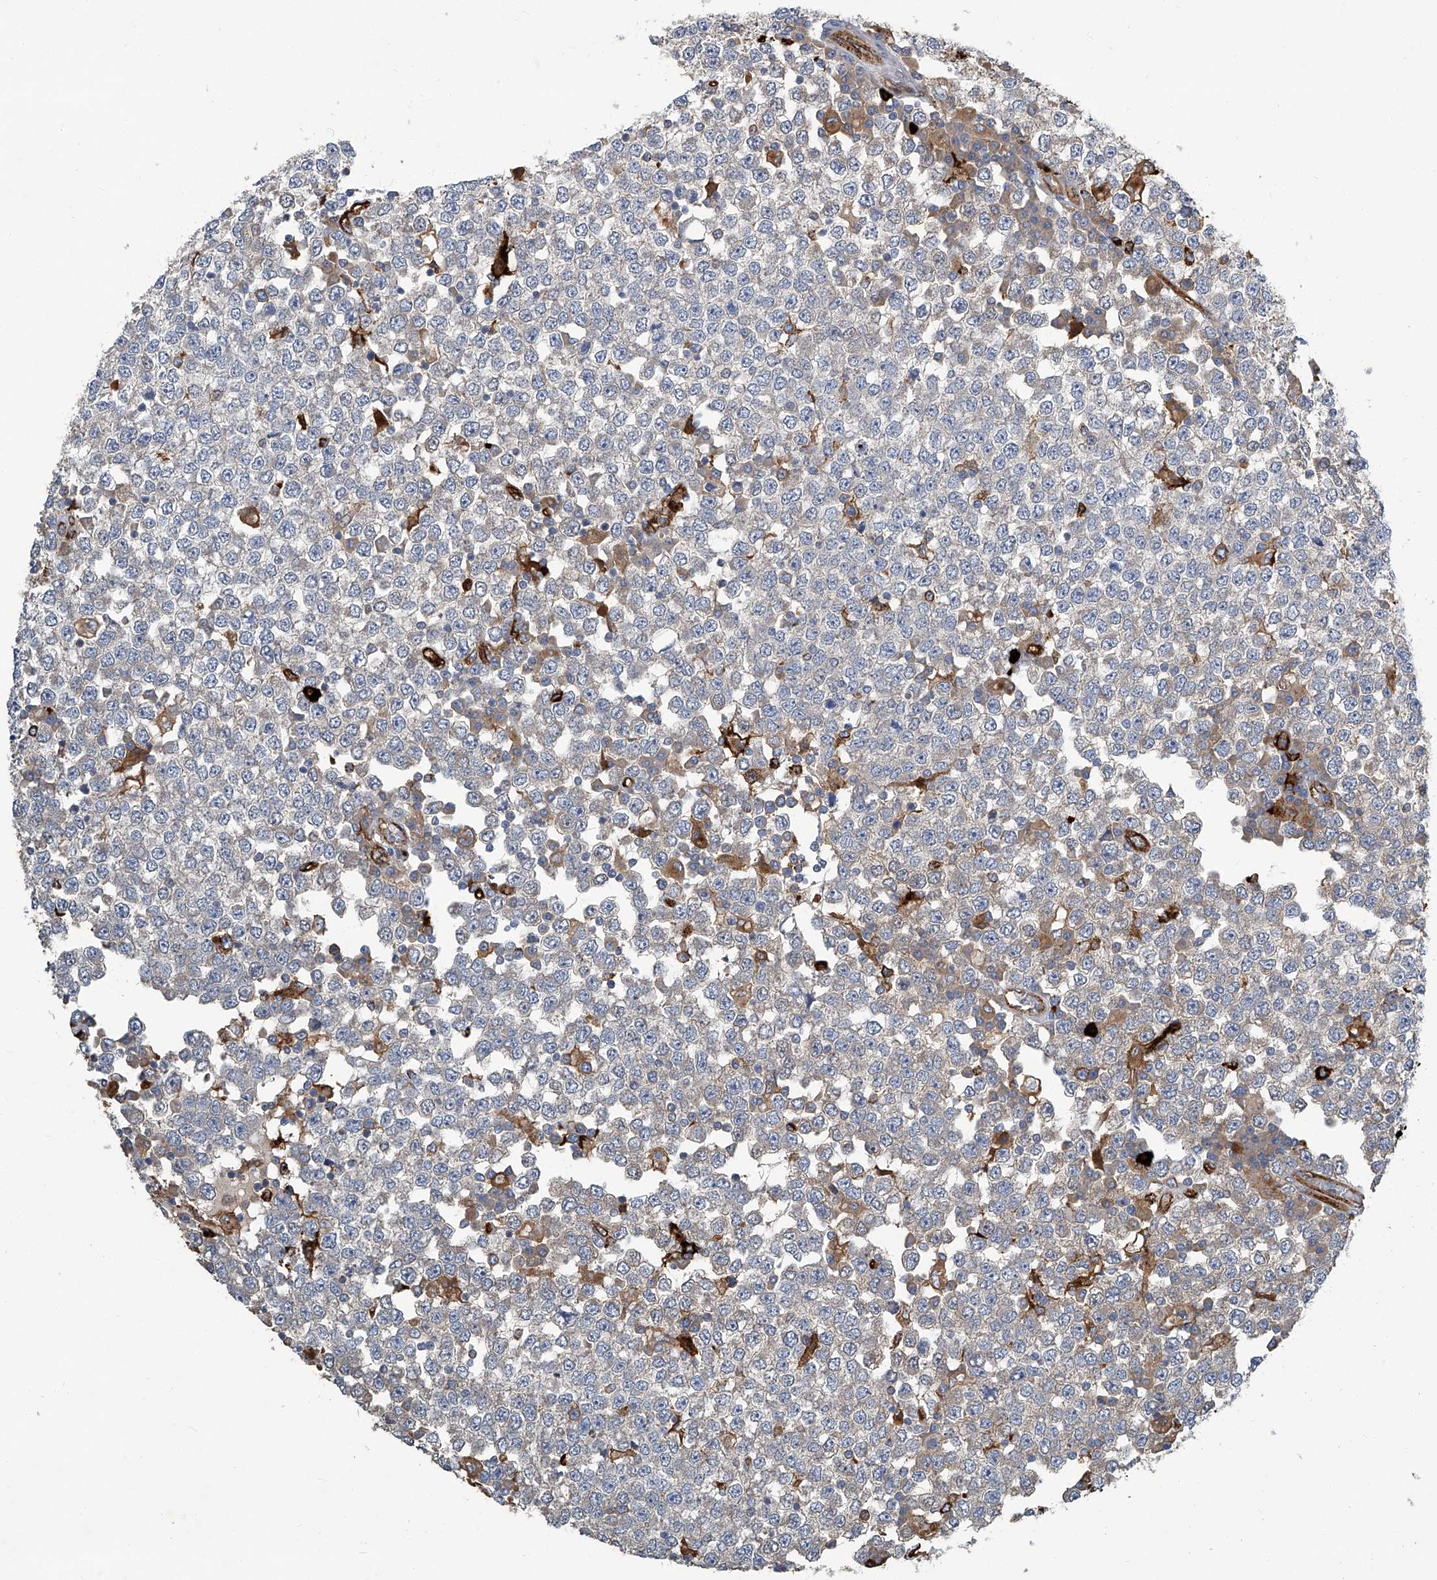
{"staining": {"intensity": "weak", "quantity": "<25%", "location": "cytoplasmic/membranous"}, "tissue": "testis cancer", "cell_type": "Tumor cells", "image_type": "cancer", "snomed": [{"axis": "morphology", "description": "Seminoma, NOS"}, {"axis": "topography", "description": "Testis"}], "caption": "DAB immunohistochemical staining of human testis seminoma reveals no significant expression in tumor cells.", "gene": "FAM167A", "patient": {"sex": "male", "age": 65}}